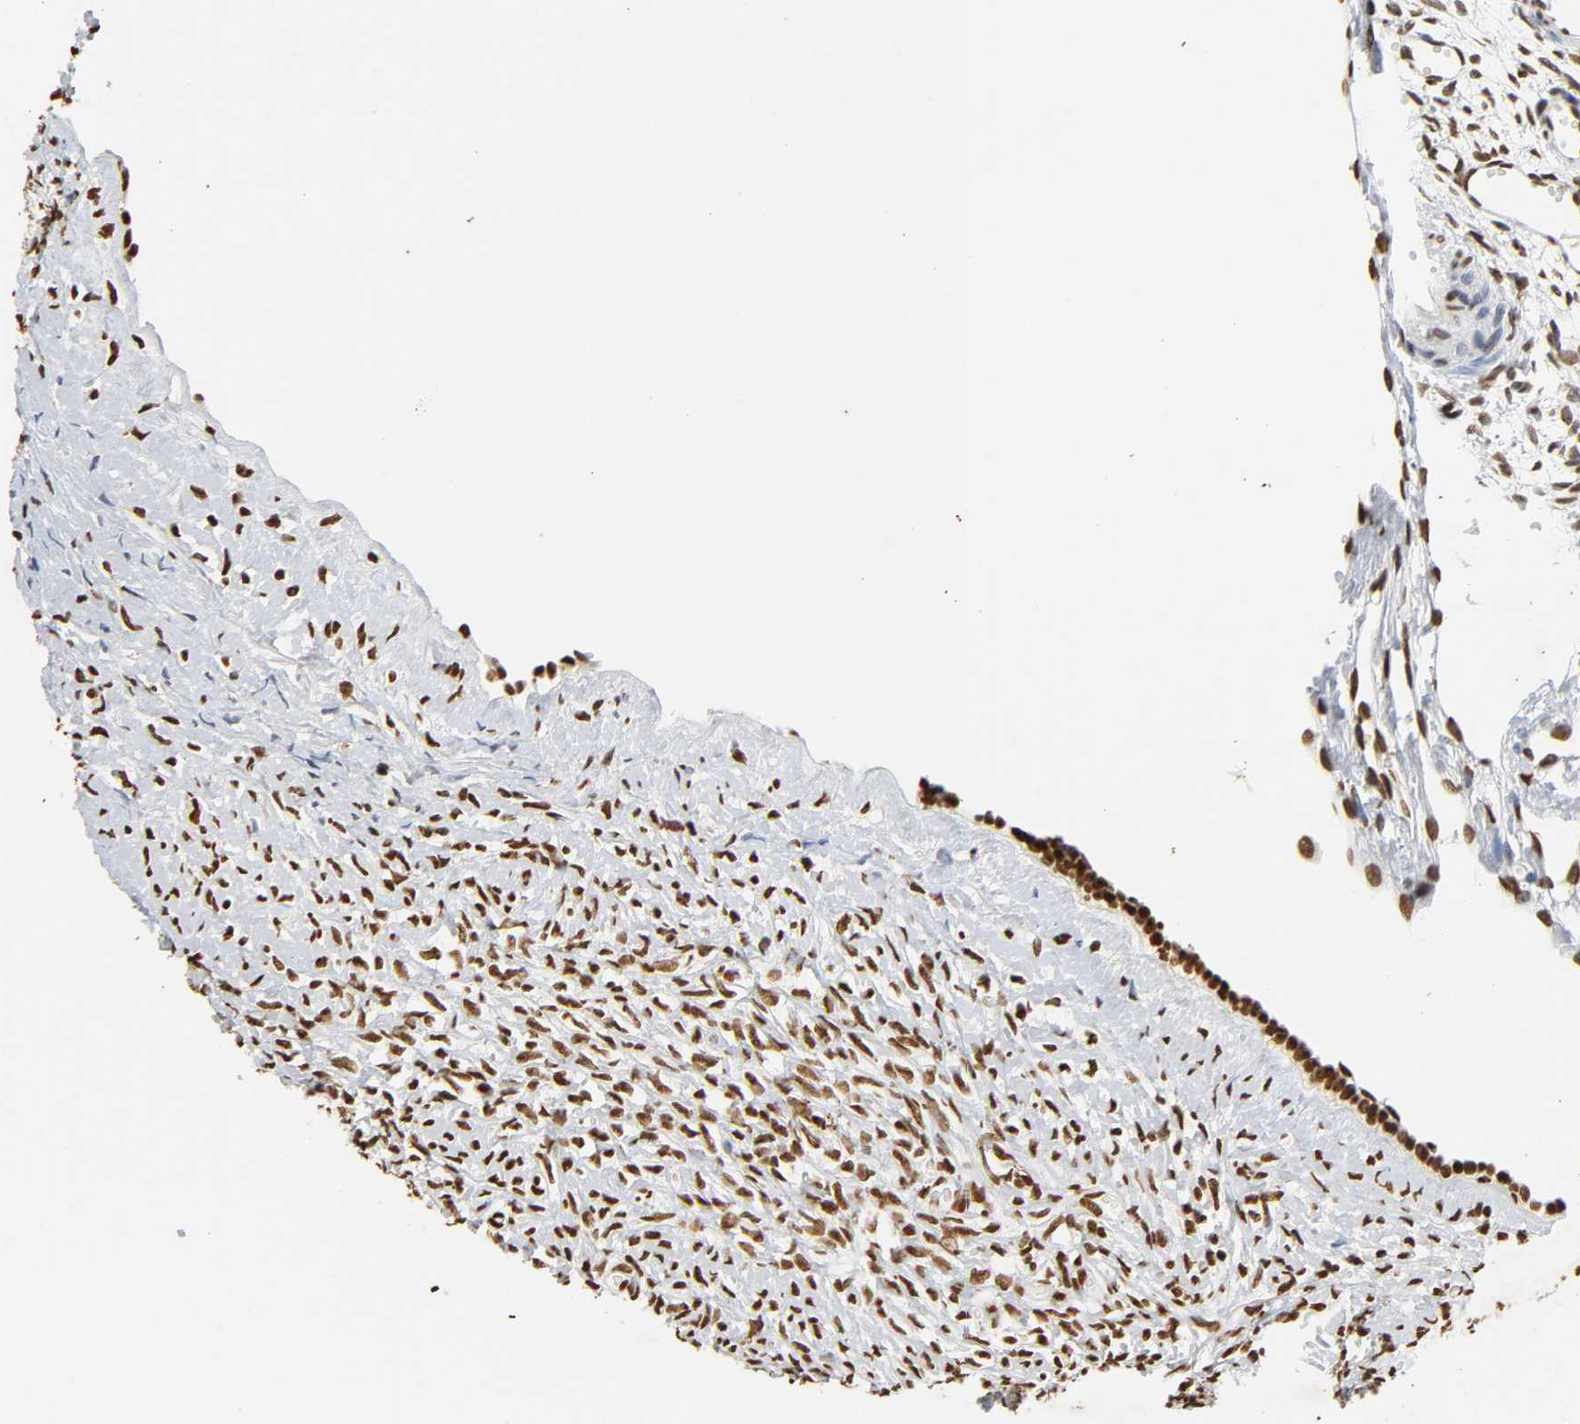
{"staining": {"intensity": "strong", "quantity": ">75%", "location": "nuclear"}, "tissue": "ovary", "cell_type": "Ovarian stroma cells", "image_type": "normal", "snomed": [{"axis": "morphology", "description": "Normal tissue, NOS"}, {"axis": "topography", "description": "Ovary"}], "caption": "Strong nuclear expression for a protein is appreciated in approximately >75% of ovarian stroma cells of unremarkable ovary using immunohistochemistry (IHC).", "gene": "HNRNPC", "patient": {"sex": "female", "age": 35}}